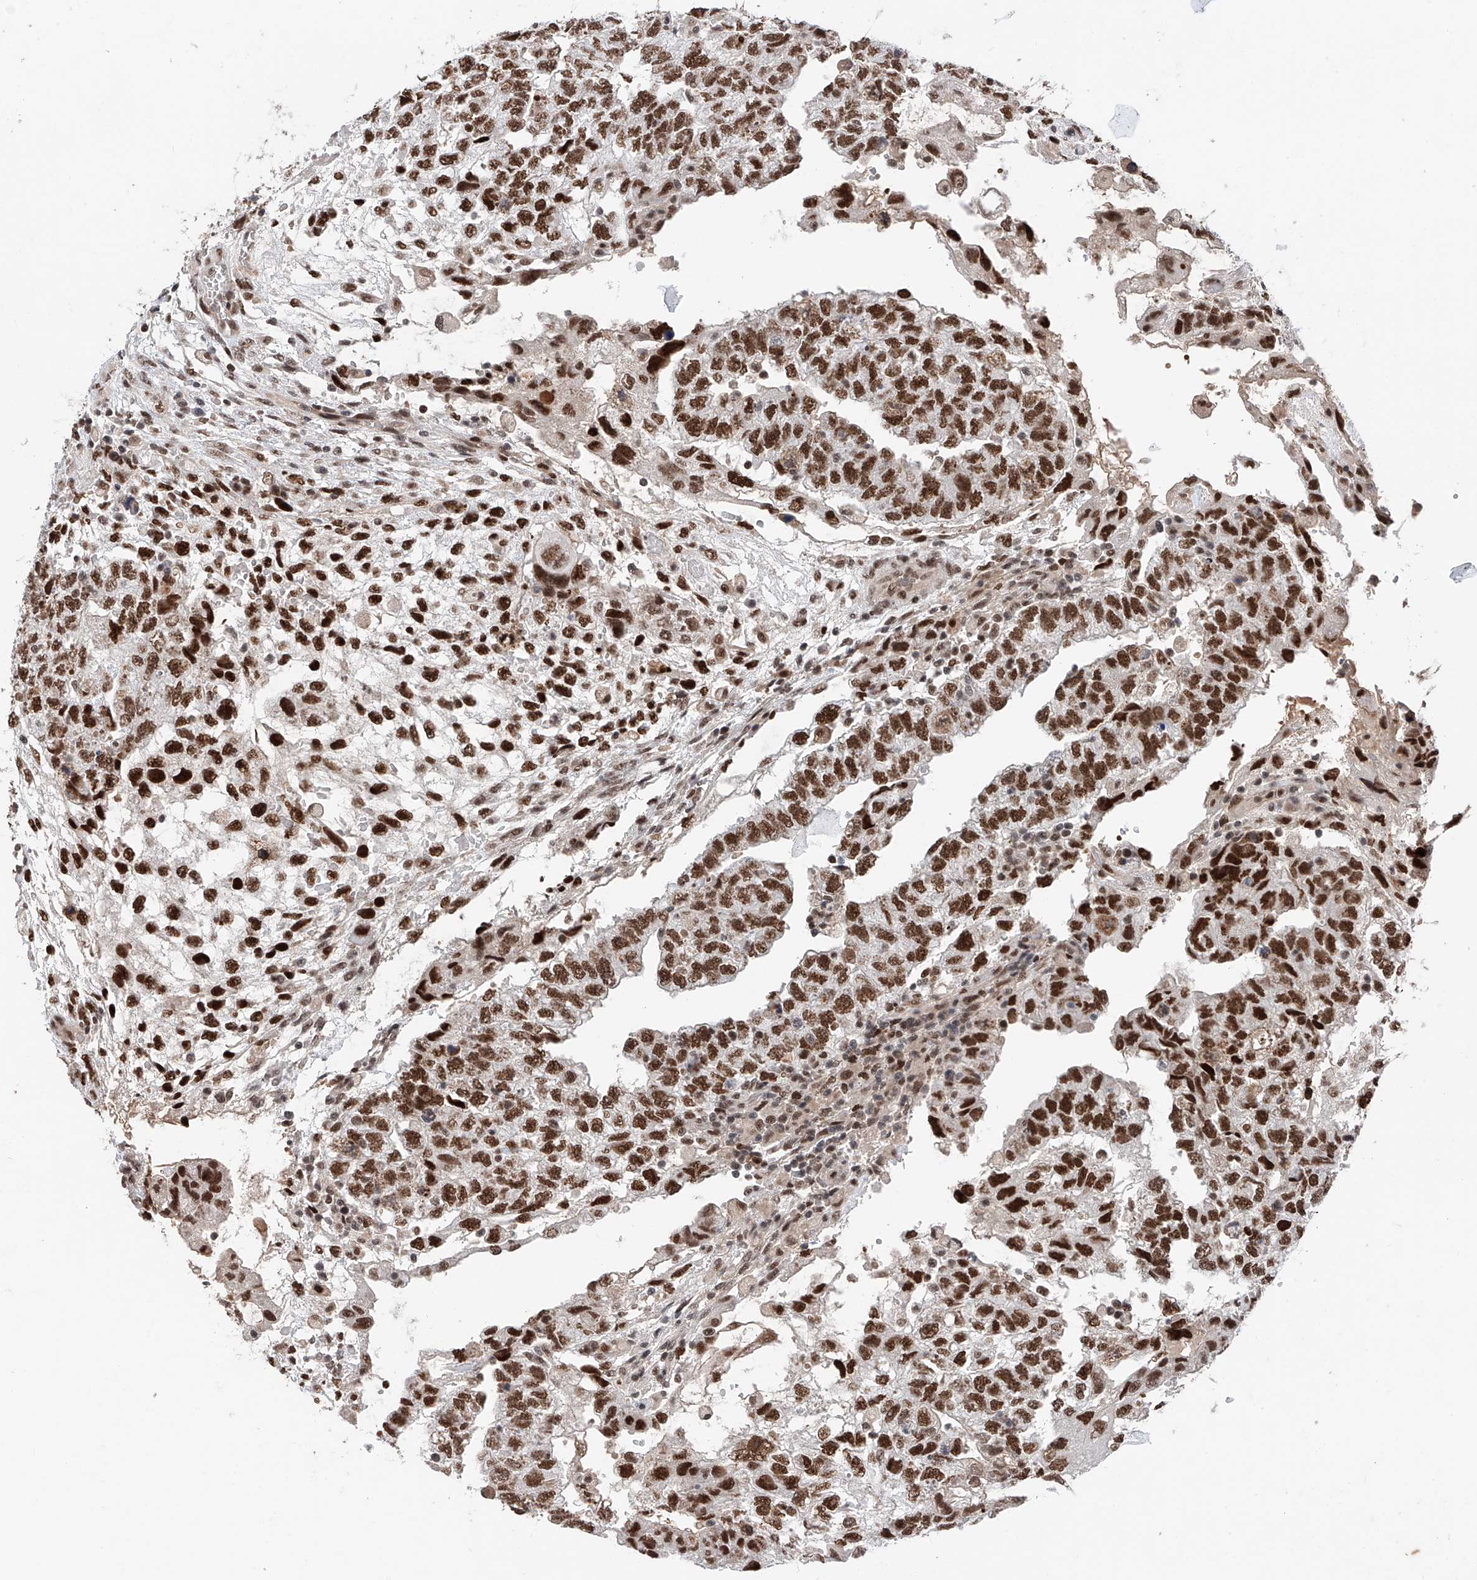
{"staining": {"intensity": "strong", "quantity": ">75%", "location": "nuclear"}, "tissue": "testis cancer", "cell_type": "Tumor cells", "image_type": "cancer", "snomed": [{"axis": "morphology", "description": "Carcinoma, Embryonal, NOS"}, {"axis": "topography", "description": "Testis"}], "caption": "The micrograph displays a brown stain indicating the presence of a protein in the nuclear of tumor cells in testis cancer.", "gene": "SNRNP200", "patient": {"sex": "male", "age": 36}}